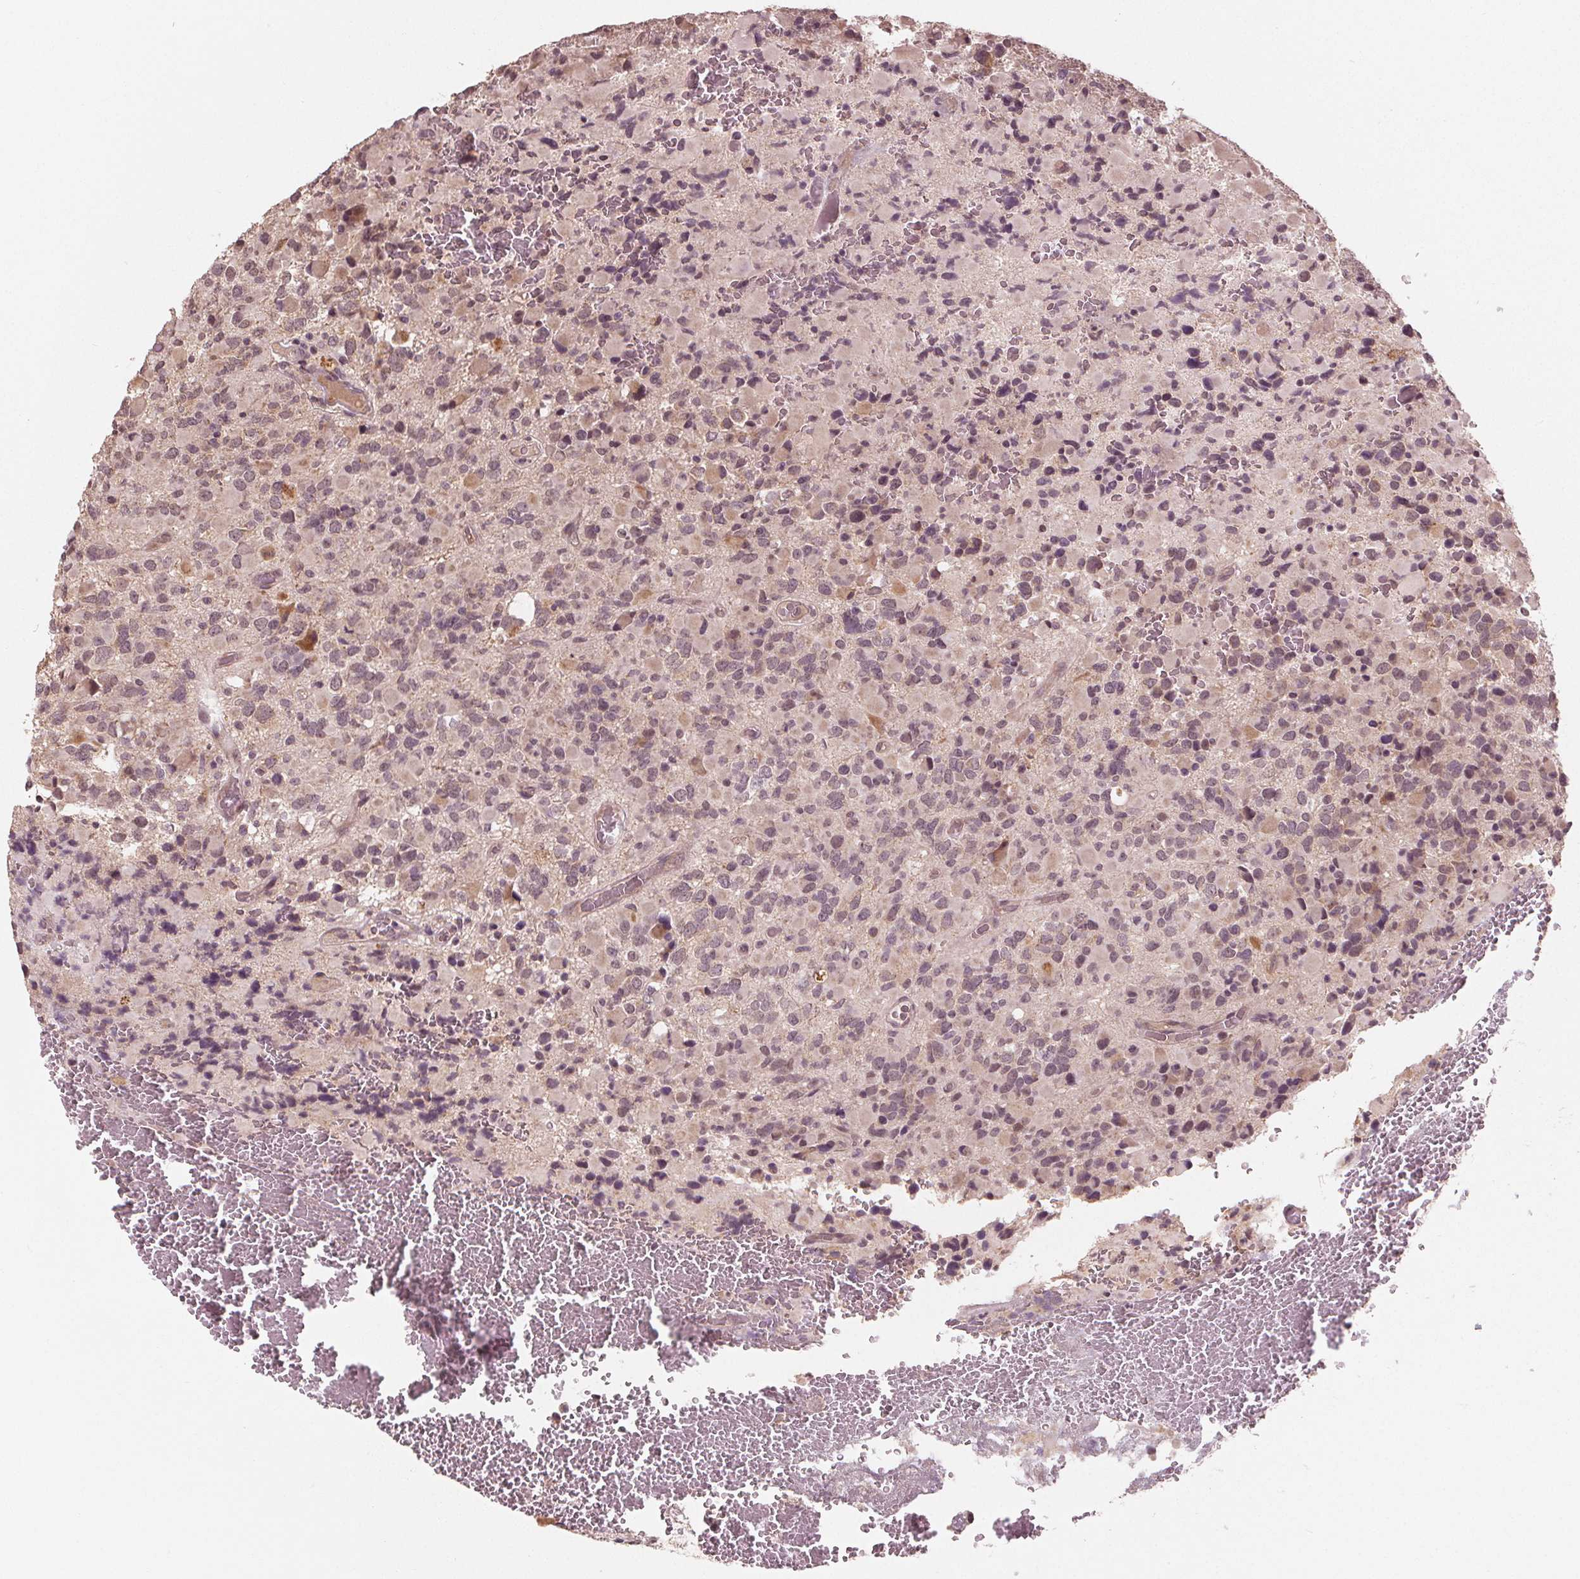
{"staining": {"intensity": "negative", "quantity": "none", "location": "none"}, "tissue": "glioma", "cell_type": "Tumor cells", "image_type": "cancer", "snomed": [{"axis": "morphology", "description": "Glioma, malignant, High grade"}, {"axis": "topography", "description": "Brain"}], "caption": "Immunohistochemistry of glioma displays no expression in tumor cells.", "gene": "CLBA1", "patient": {"sex": "female", "age": 40}}